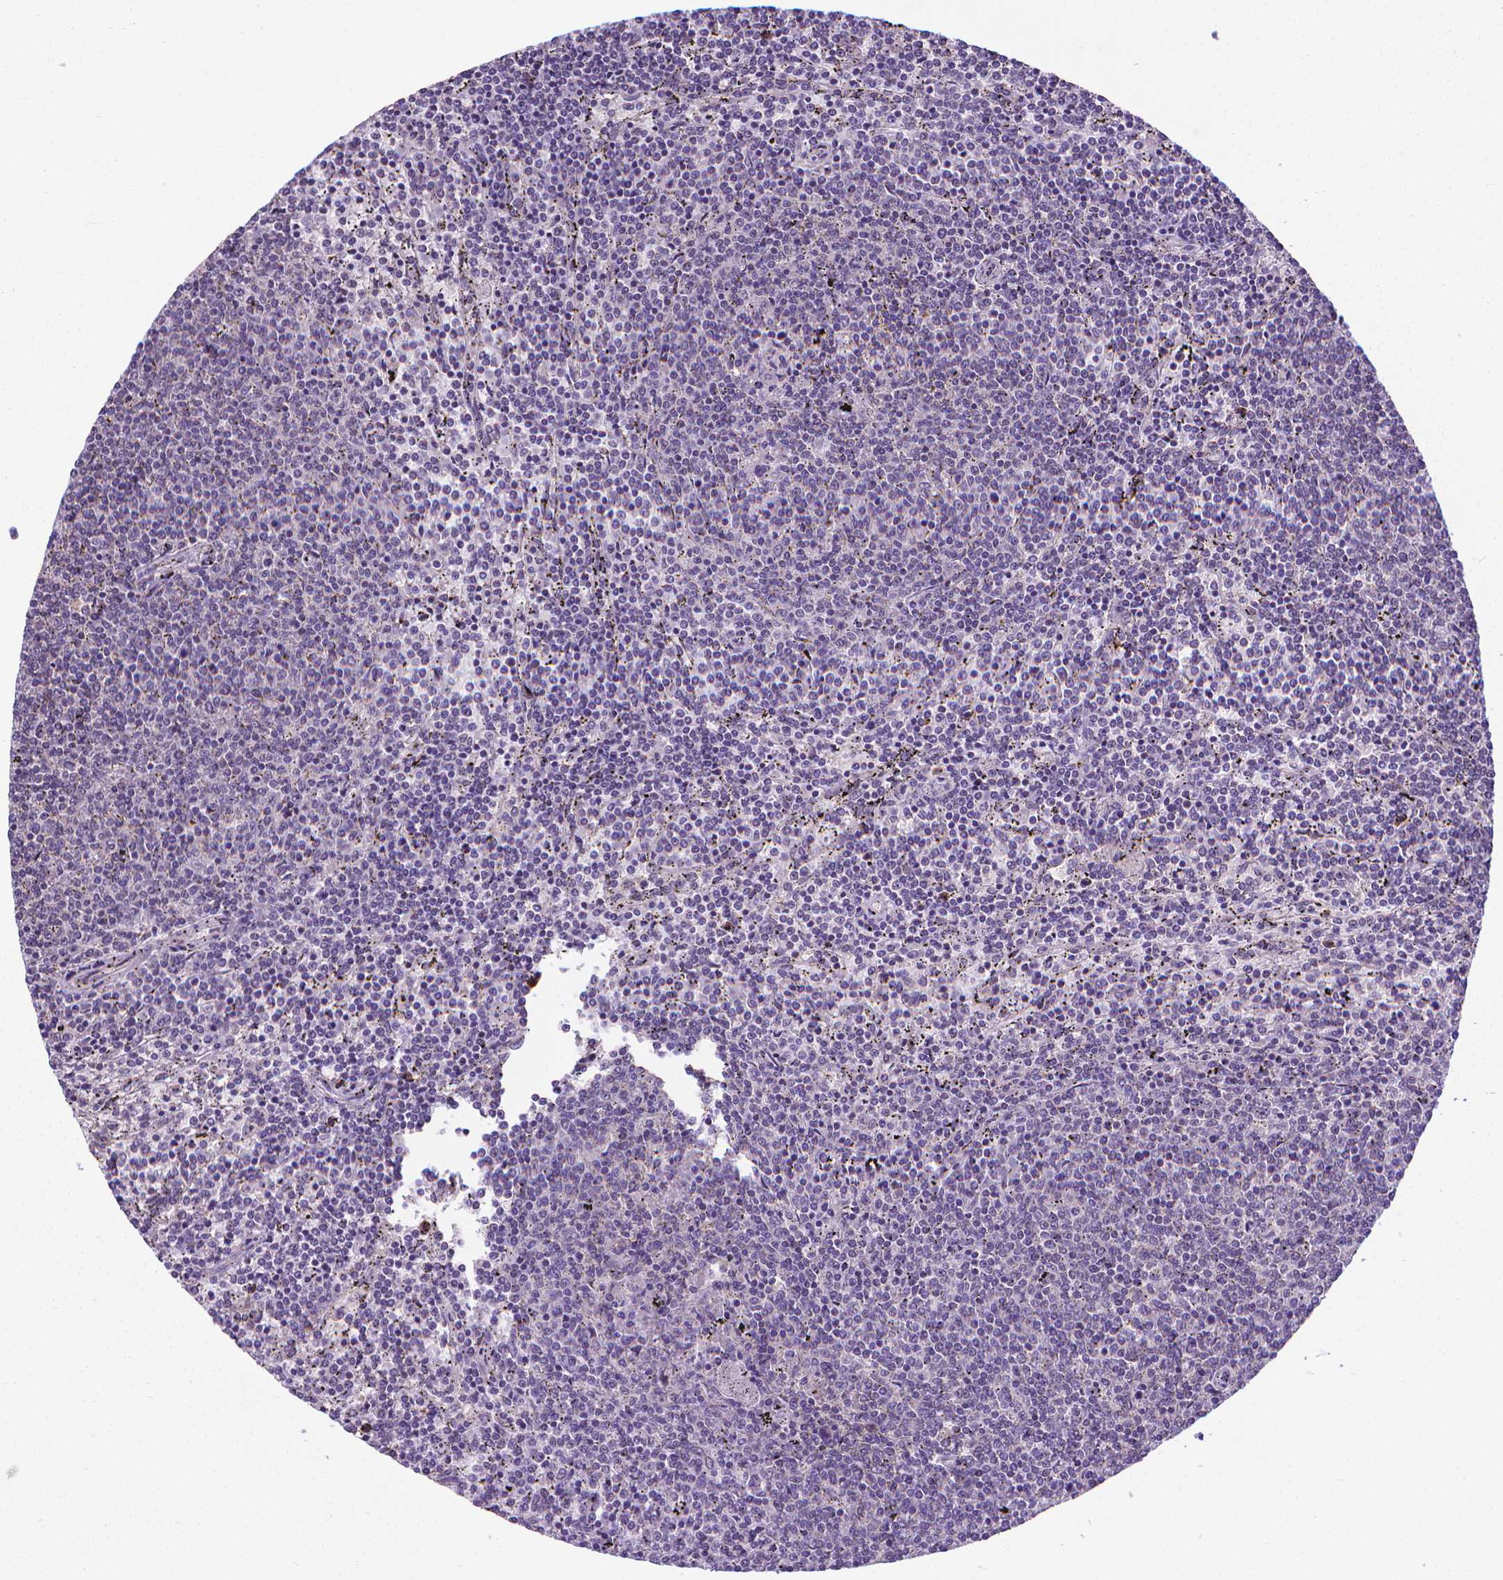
{"staining": {"intensity": "negative", "quantity": "none", "location": "none"}, "tissue": "lymphoma", "cell_type": "Tumor cells", "image_type": "cancer", "snomed": [{"axis": "morphology", "description": "Malignant lymphoma, non-Hodgkin's type, Low grade"}, {"axis": "topography", "description": "Spleen"}], "caption": "There is no significant expression in tumor cells of lymphoma. Brightfield microscopy of immunohistochemistry stained with DAB (3,3'-diaminobenzidine) (brown) and hematoxylin (blue), captured at high magnification.", "gene": "GPR63", "patient": {"sex": "female", "age": 50}}